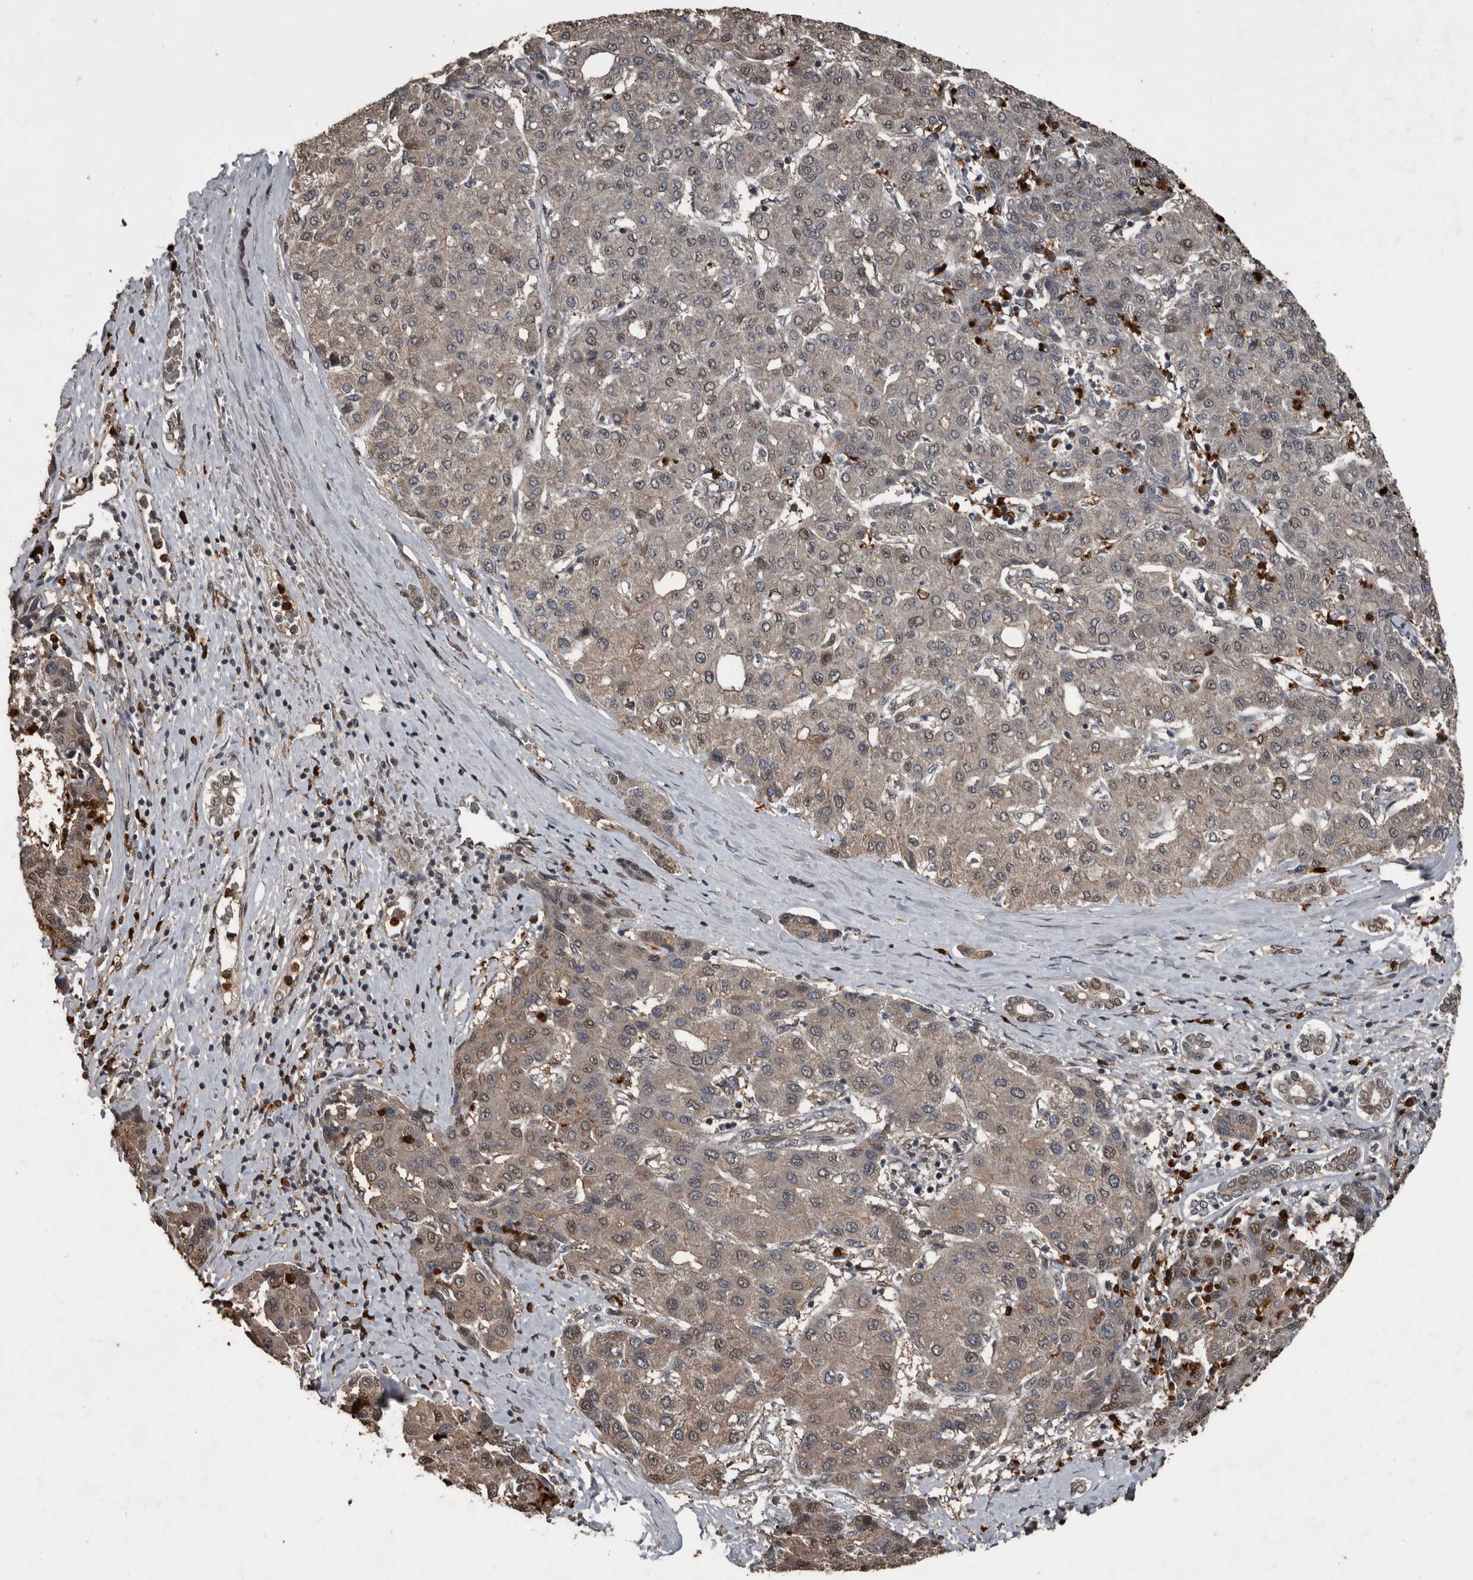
{"staining": {"intensity": "weak", "quantity": ">75%", "location": "cytoplasmic/membranous,nuclear"}, "tissue": "liver cancer", "cell_type": "Tumor cells", "image_type": "cancer", "snomed": [{"axis": "morphology", "description": "Carcinoma, Hepatocellular, NOS"}, {"axis": "topography", "description": "Liver"}], "caption": "A low amount of weak cytoplasmic/membranous and nuclear positivity is present in approximately >75% of tumor cells in hepatocellular carcinoma (liver) tissue. (DAB IHC, brown staining for protein, blue staining for nuclei).", "gene": "FSBP", "patient": {"sex": "male", "age": 65}}